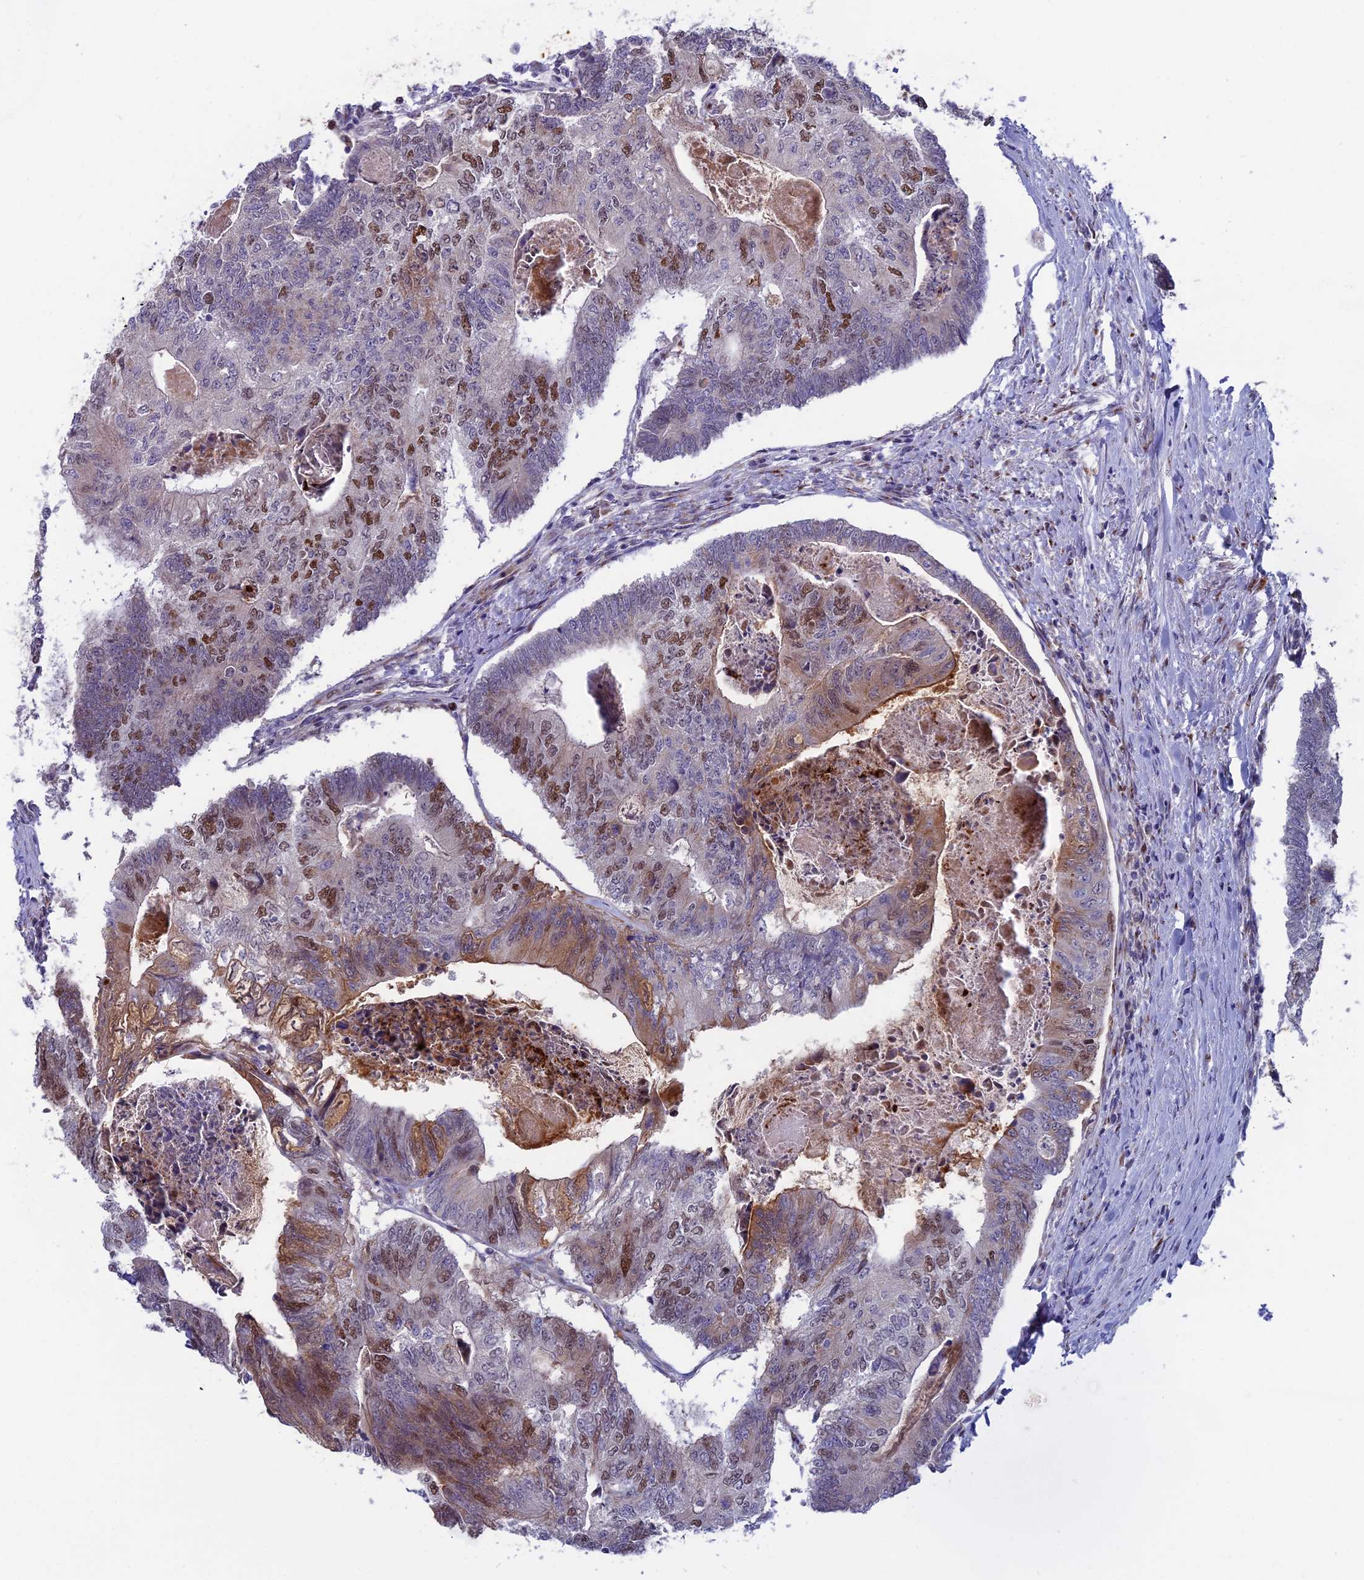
{"staining": {"intensity": "moderate", "quantity": "25%-75%", "location": "nuclear"}, "tissue": "colorectal cancer", "cell_type": "Tumor cells", "image_type": "cancer", "snomed": [{"axis": "morphology", "description": "Adenocarcinoma, NOS"}, {"axis": "topography", "description": "Colon"}], "caption": "Immunohistochemical staining of colorectal adenocarcinoma exhibits moderate nuclear protein positivity in approximately 25%-75% of tumor cells.", "gene": "LIG1", "patient": {"sex": "female", "age": 67}}